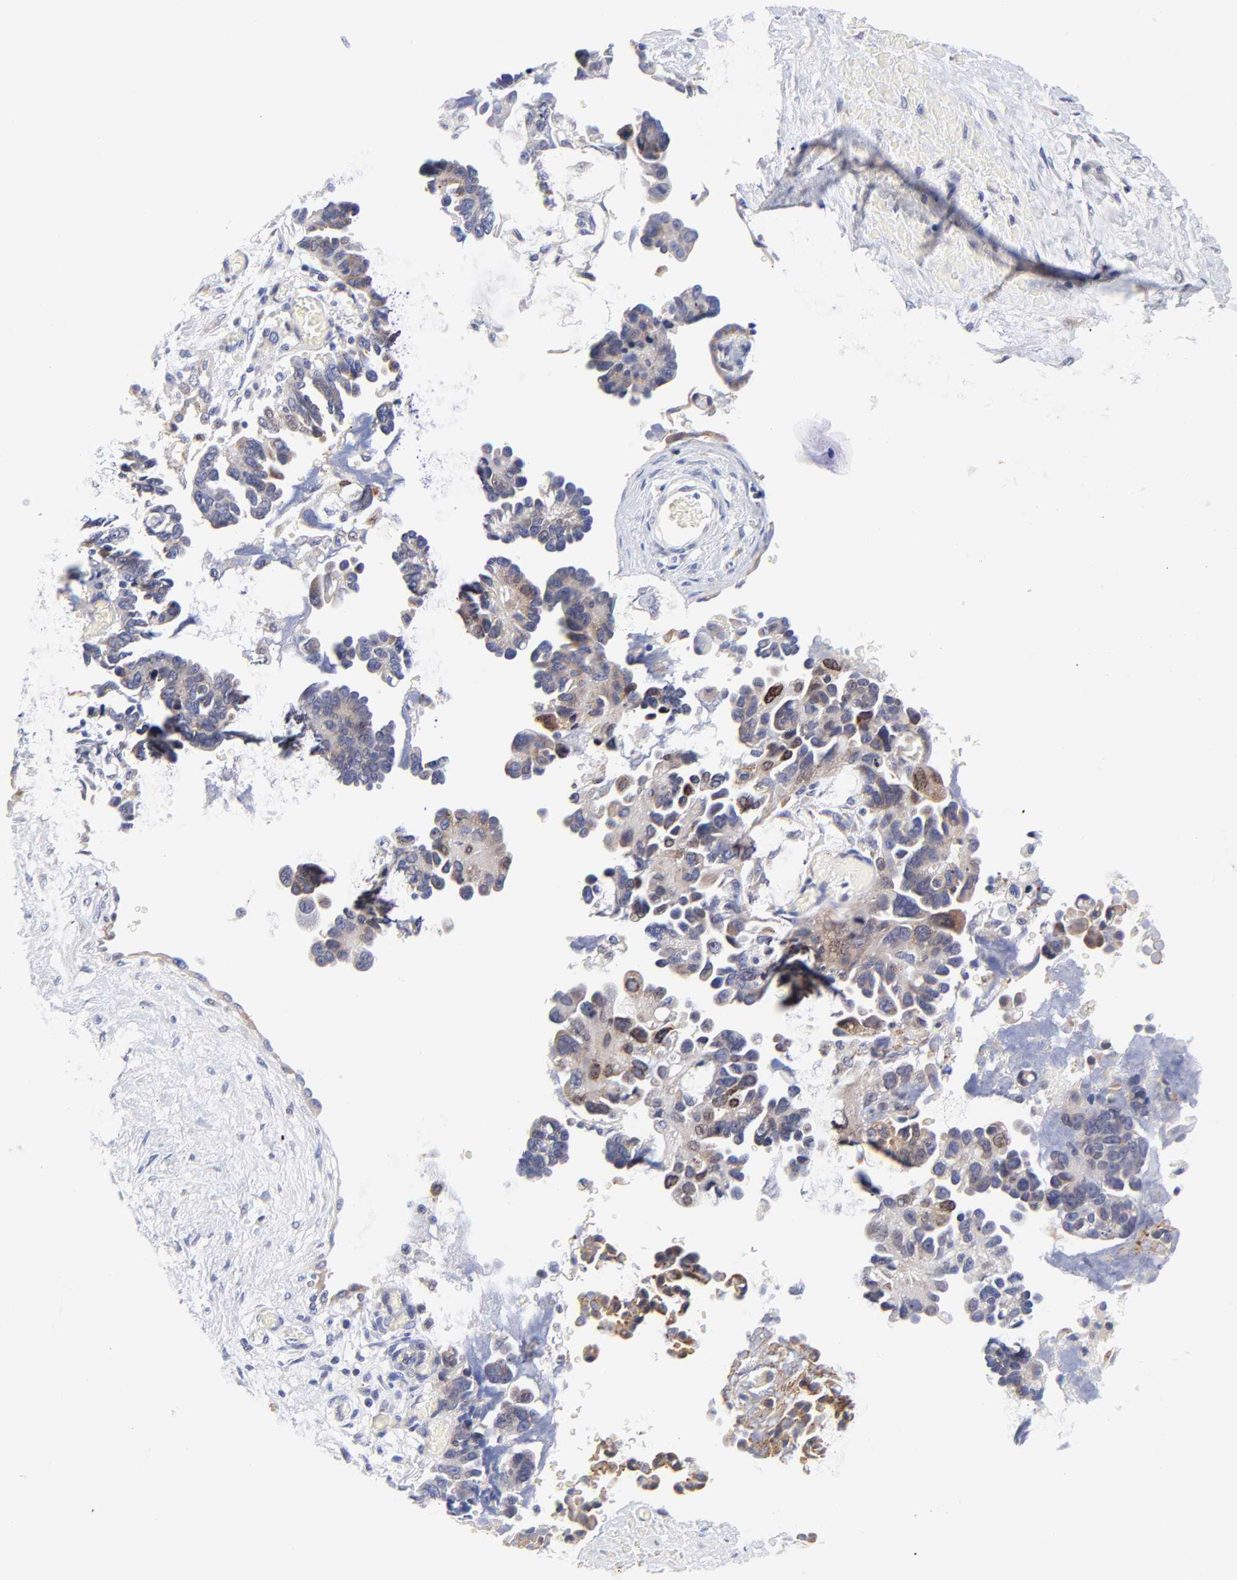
{"staining": {"intensity": "weak", "quantity": "<25%", "location": "cytoplasmic/membranous"}, "tissue": "ovarian cancer", "cell_type": "Tumor cells", "image_type": "cancer", "snomed": [{"axis": "morphology", "description": "Cystadenocarcinoma, serous, NOS"}, {"axis": "topography", "description": "Ovary"}], "caption": "Micrograph shows no protein expression in tumor cells of ovarian cancer tissue.", "gene": "AFF2", "patient": {"sex": "female", "age": 63}}